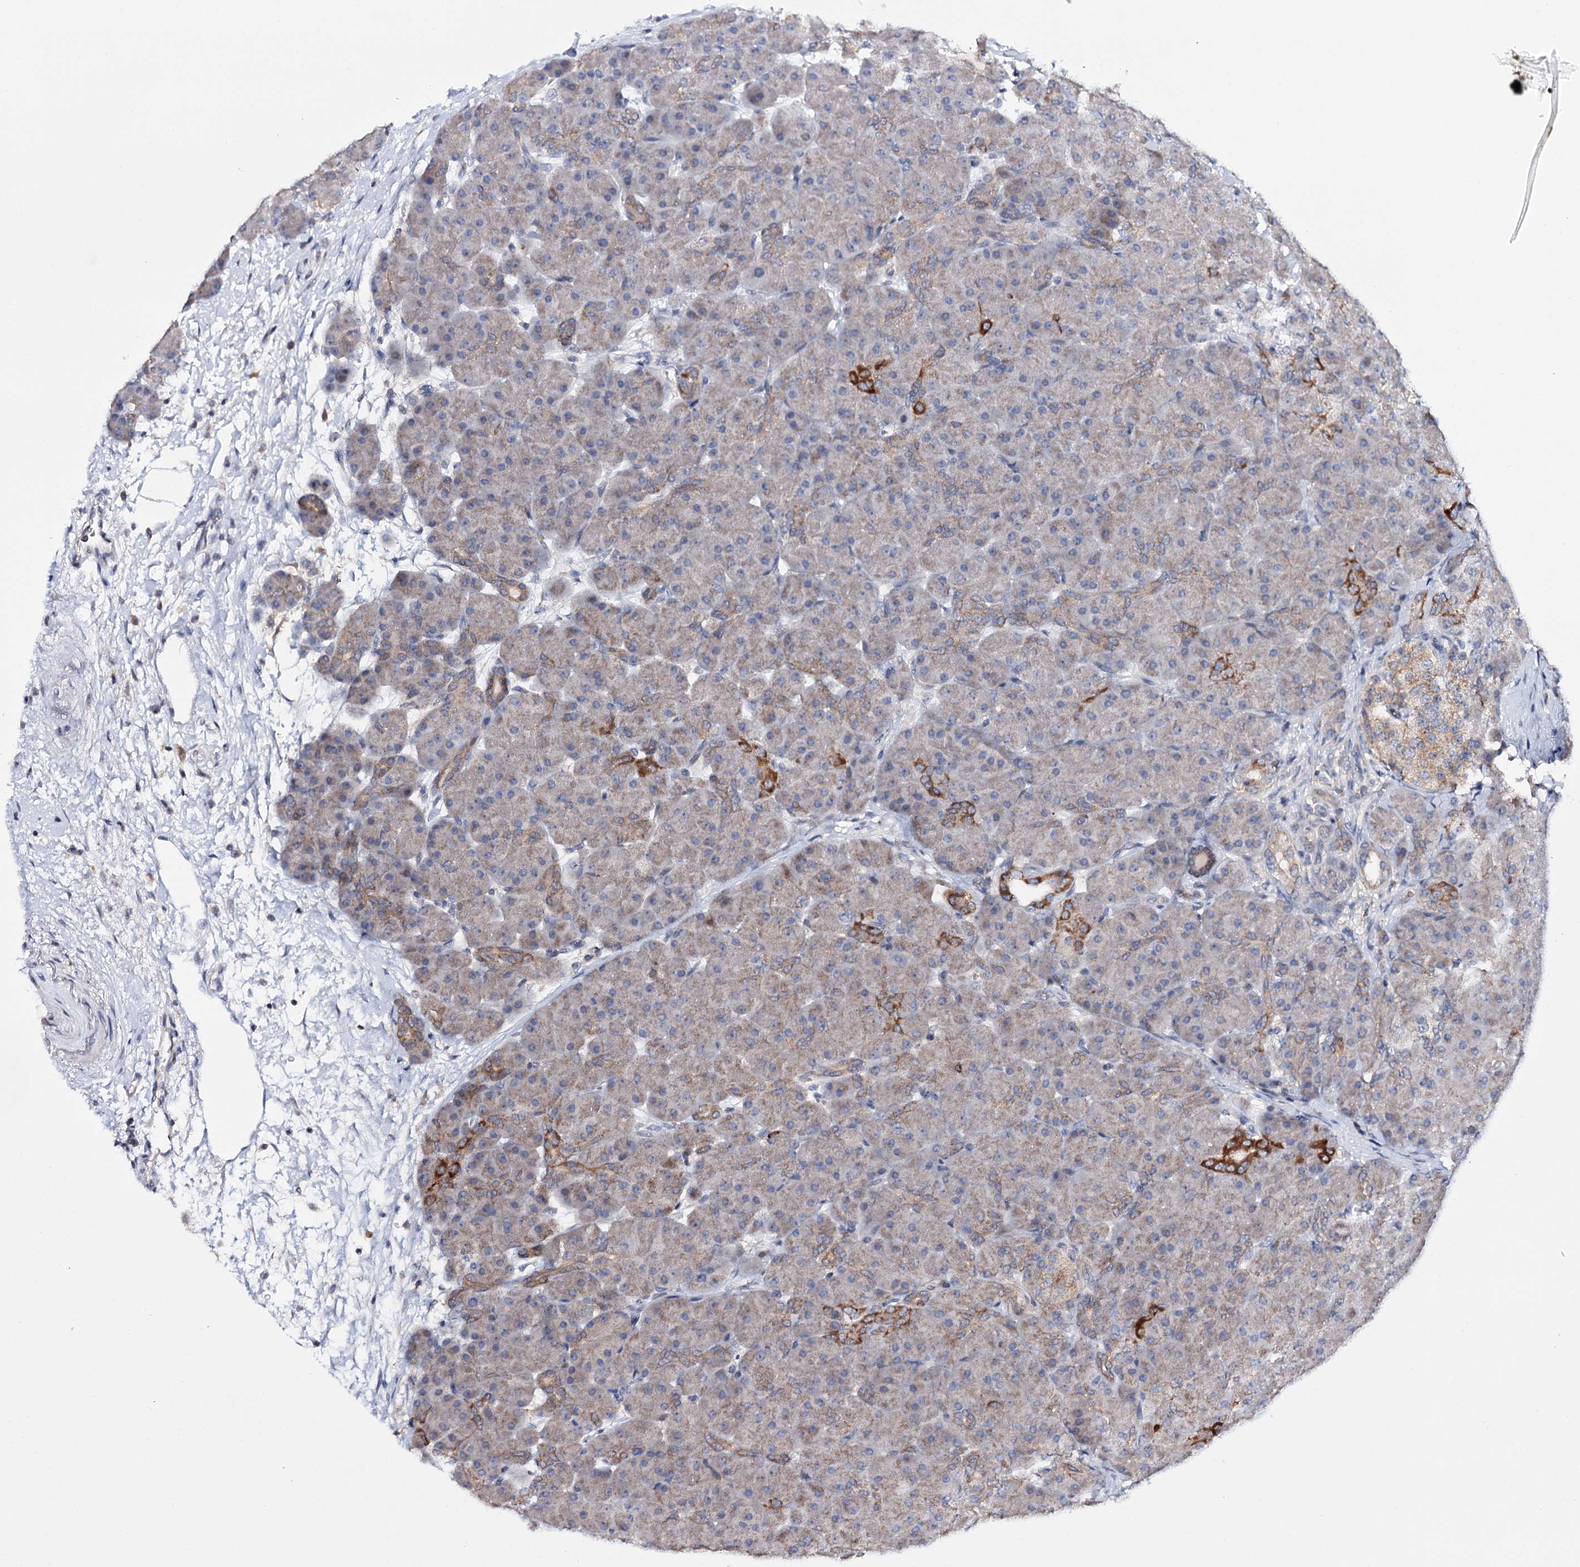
{"staining": {"intensity": "moderate", "quantity": "<25%", "location": "cytoplasmic/membranous"}, "tissue": "pancreas", "cell_type": "Exocrine glandular cells", "image_type": "normal", "snomed": [{"axis": "morphology", "description": "Normal tissue, NOS"}, {"axis": "topography", "description": "Pancreas"}], "caption": "Normal pancreas displays moderate cytoplasmic/membranous expression in about <25% of exocrine glandular cells.", "gene": "CFAP46", "patient": {"sex": "male", "age": 66}}